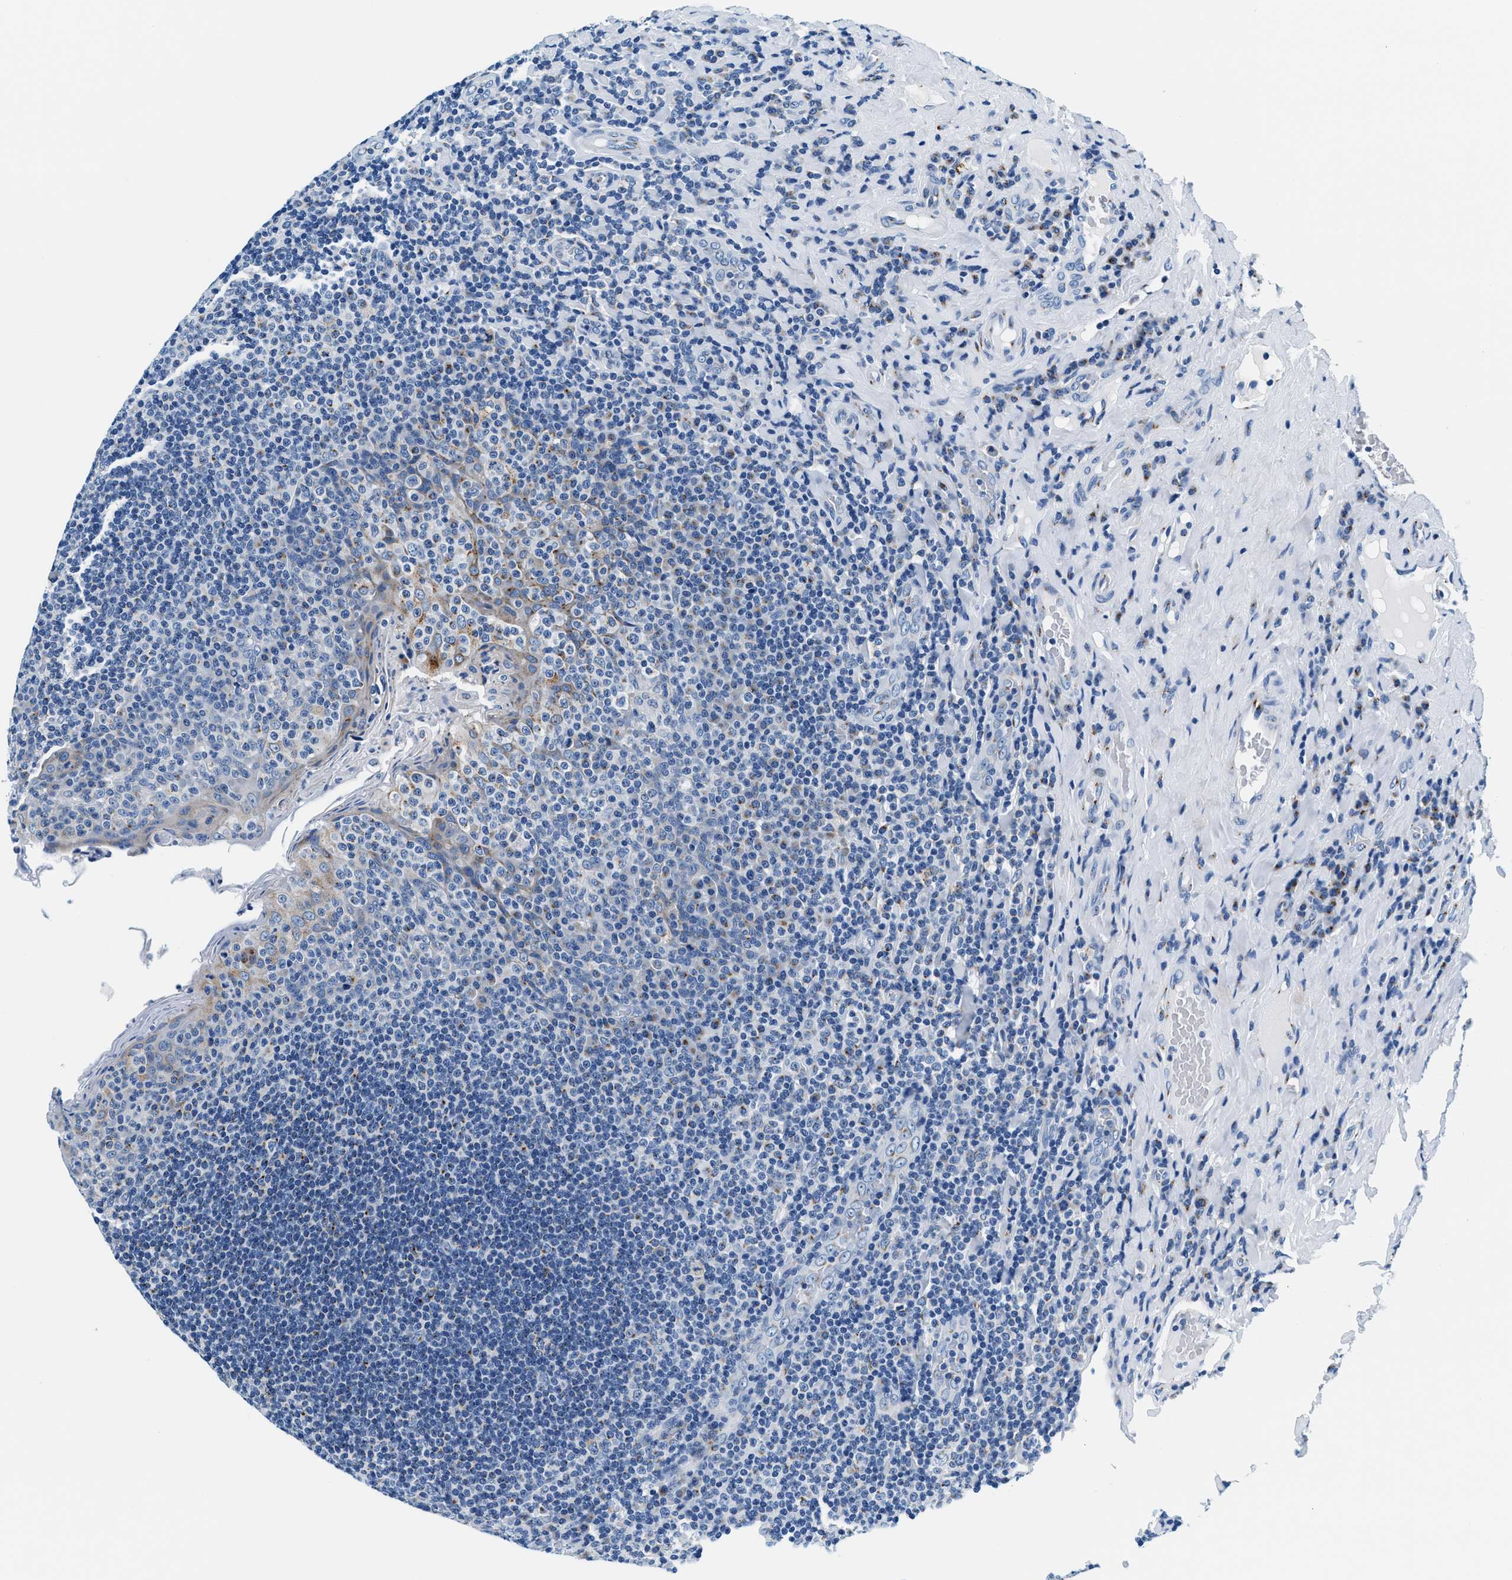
{"staining": {"intensity": "moderate", "quantity": "25%-75%", "location": "cytoplasmic/membranous"}, "tissue": "tonsil", "cell_type": "Germinal center cells", "image_type": "normal", "snomed": [{"axis": "morphology", "description": "Normal tissue, NOS"}, {"axis": "topography", "description": "Tonsil"}], "caption": "Germinal center cells demonstrate medium levels of moderate cytoplasmic/membranous staining in about 25%-75% of cells in benign tonsil.", "gene": "VPS53", "patient": {"sex": "male", "age": 17}}